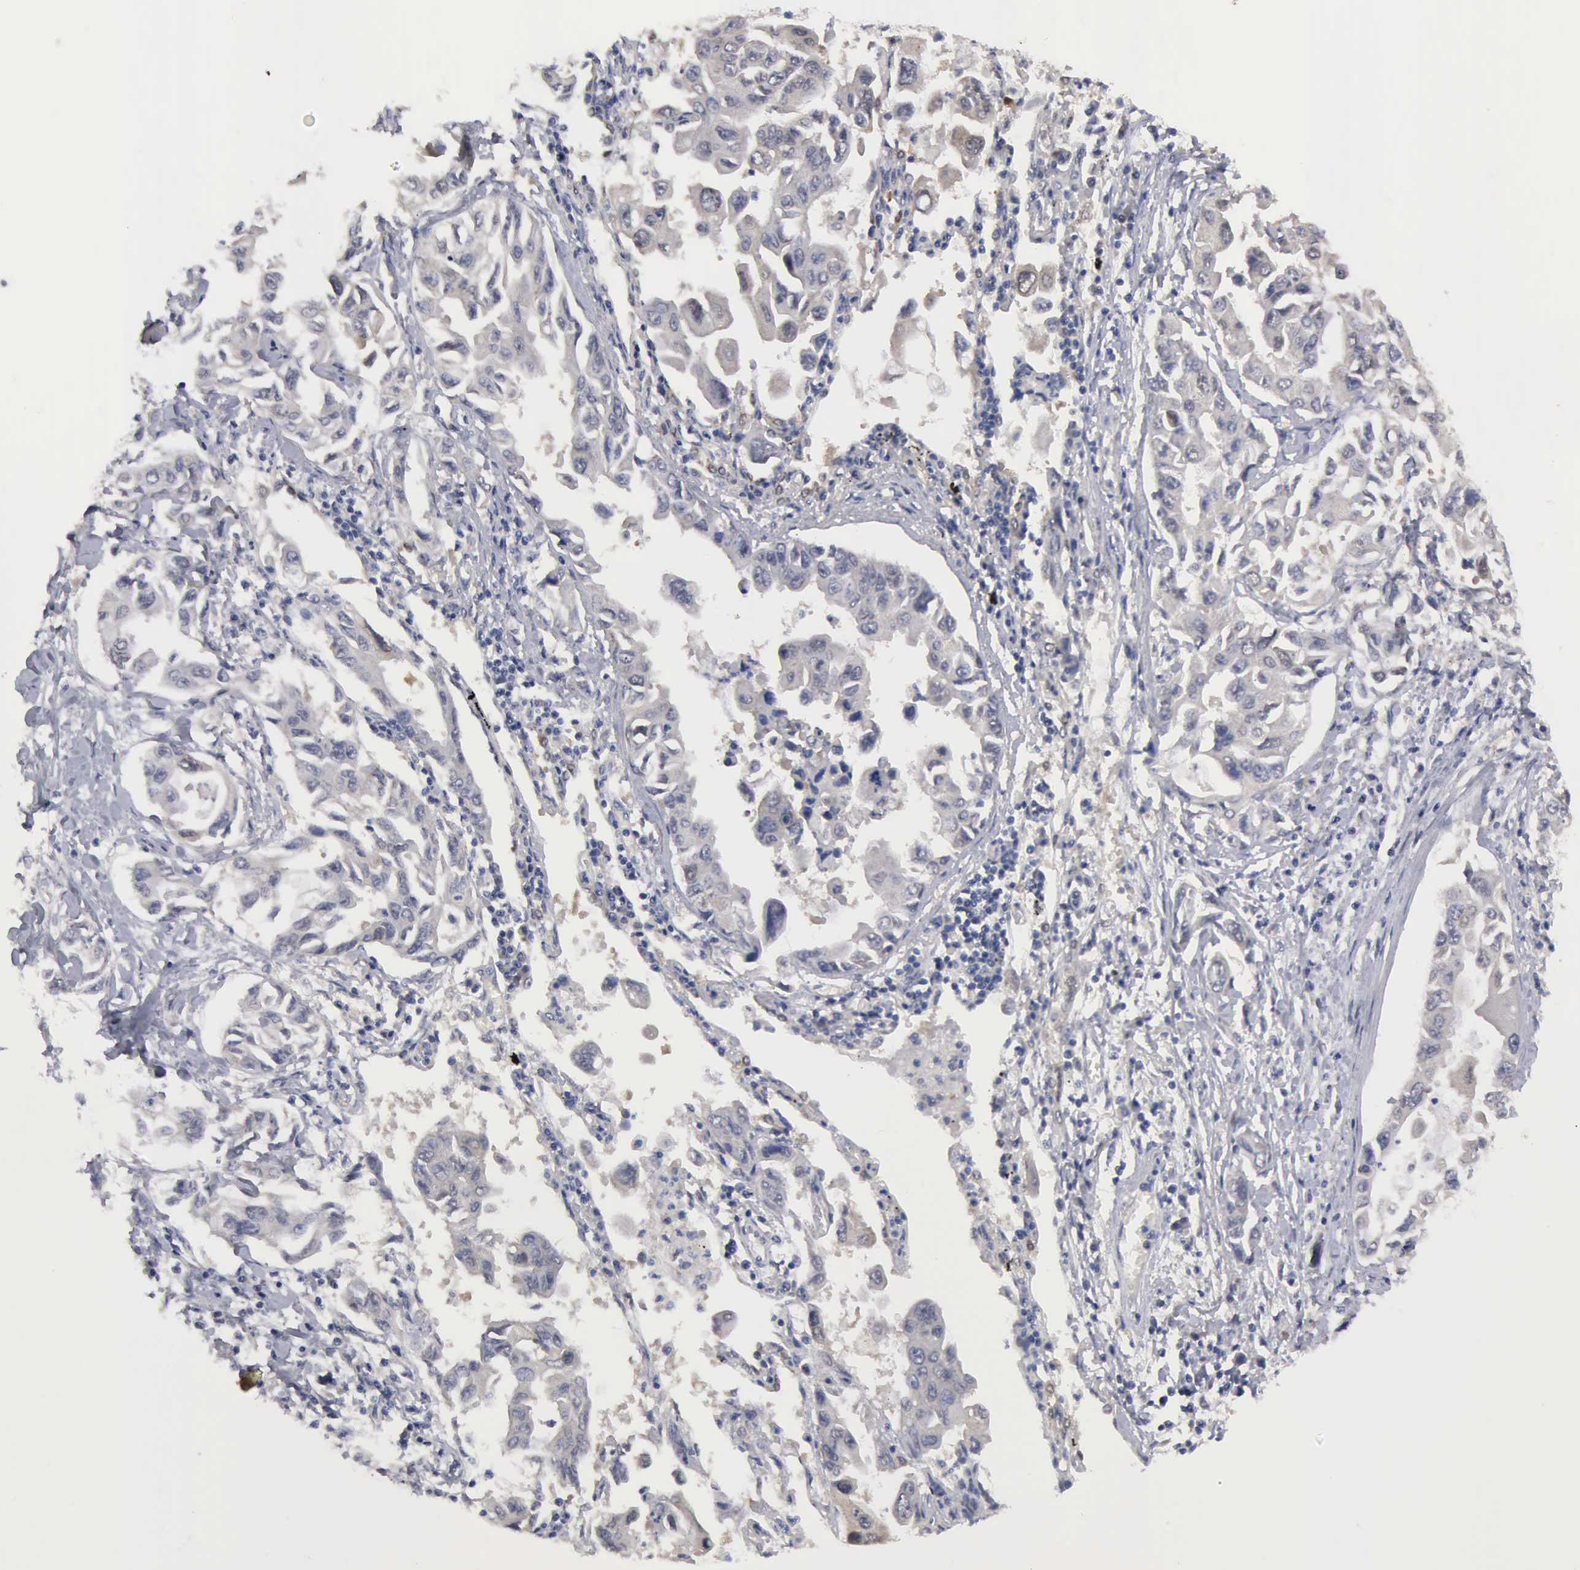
{"staining": {"intensity": "negative", "quantity": "none", "location": "none"}, "tissue": "lung cancer", "cell_type": "Tumor cells", "image_type": "cancer", "snomed": [{"axis": "morphology", "description": "Adenocarcinoma, NOS"}, {"axis": "topography", "description": "Lung"}], "caption": "Immunohistochemistry (IHC) histopathology image of neoplastic tissue: lung cancer stained with DAB (3,3'-diaminobenzidine) displays no significant protein expression in tumor cells.", "gene": "PTGR2", "patient": {"sex": "male", "age": 64}}